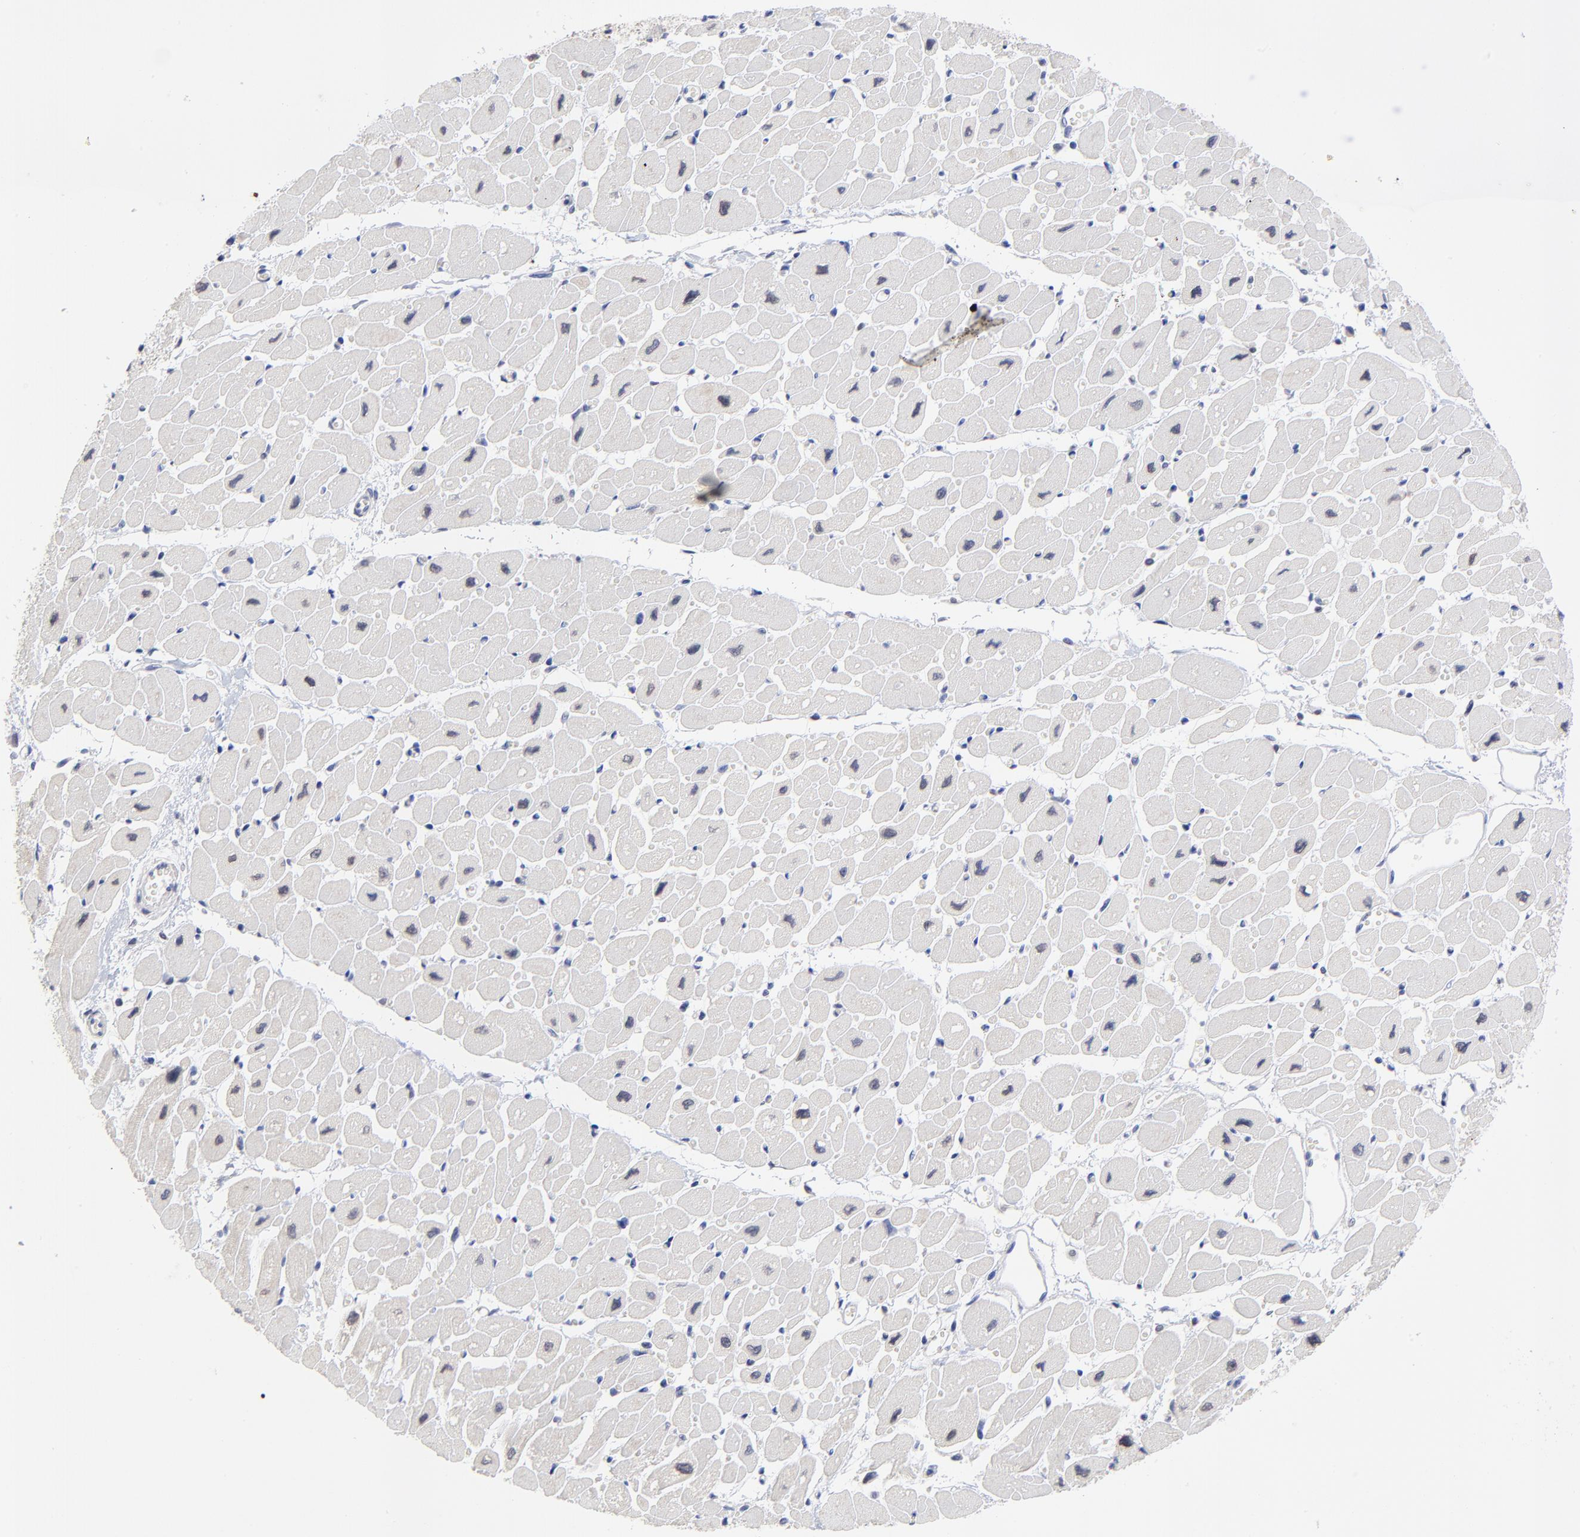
{"staining": {"intensity": "negative", "quantity": "none", "location": "none"}, "tissue": "heart muscle", "cell_type": "Cardiomyocytes", "image_type": "normal", "snomed": [{"axis": "morphology", "description": "Normal tissue, NOS"}, {"axis": "topography", "description": "Heart"}], "caption": "This is an immunohistochemistry (IHC) histopathology image of normal human heart muscle. There is no staining in cardiomyocytes.", "gene": "FBXO8", "patient": {"sex": "female", "age": 54}}